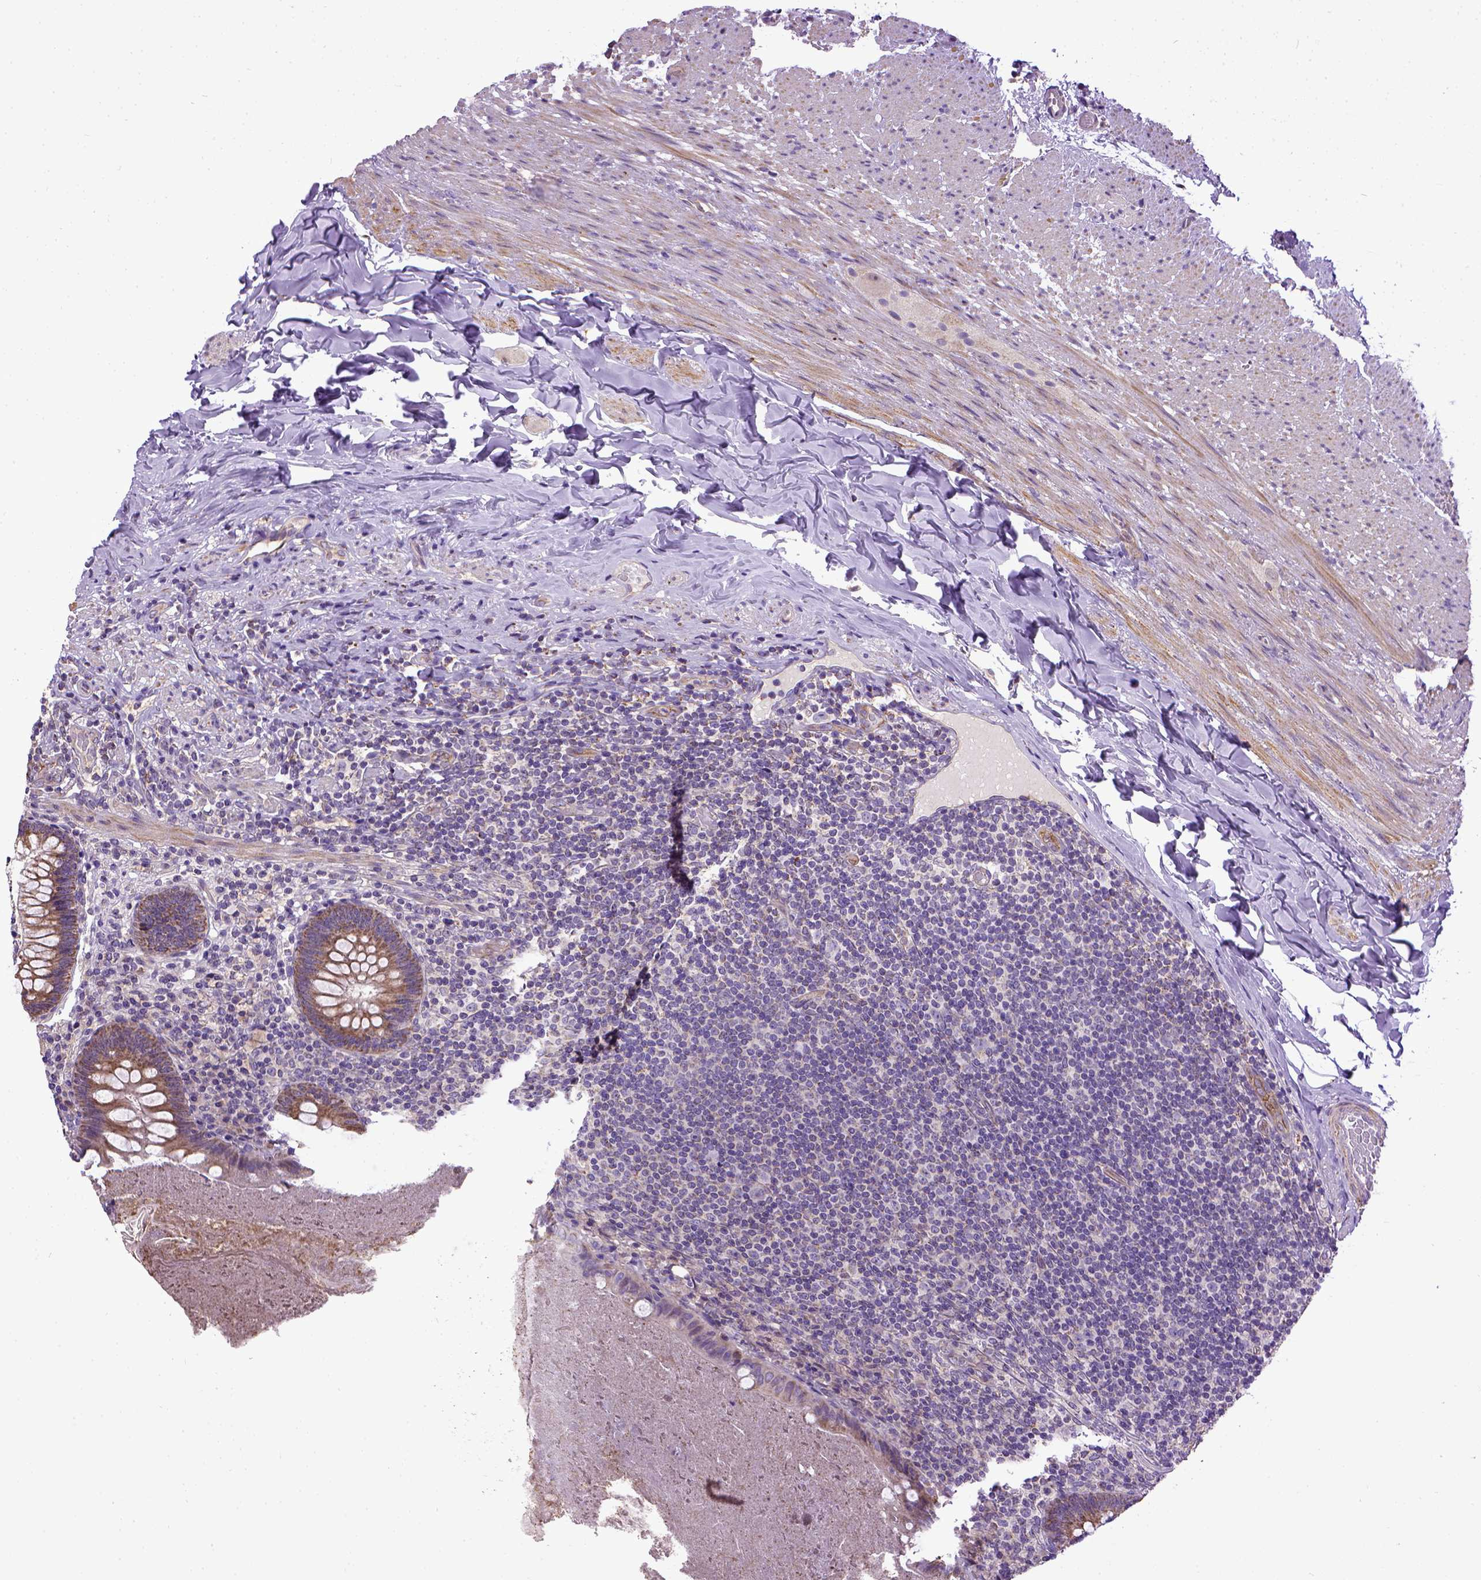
{"staining": {"intensity": "moderate", "quantity": ">75%", "location": "cytoplasmic/membranous"}, "tissue": "appendix", "cell_type": "Glandular cells", "image_type": "normal", "snomed": [{"axis": "morphology", "description": "Normal tissue, NOS"}, {"axis": "topography", "description": "Appendix"}], "caption": "A histopathology image of human appendix stained for a protein exhibits moderate cytoplasmic/membranous brown staining in glandular cells. (brown staining indicates protein expression, while blue staining denotes nuclei).", "gene": "ENG", "patient": {"sex": "male", "age": 47}}